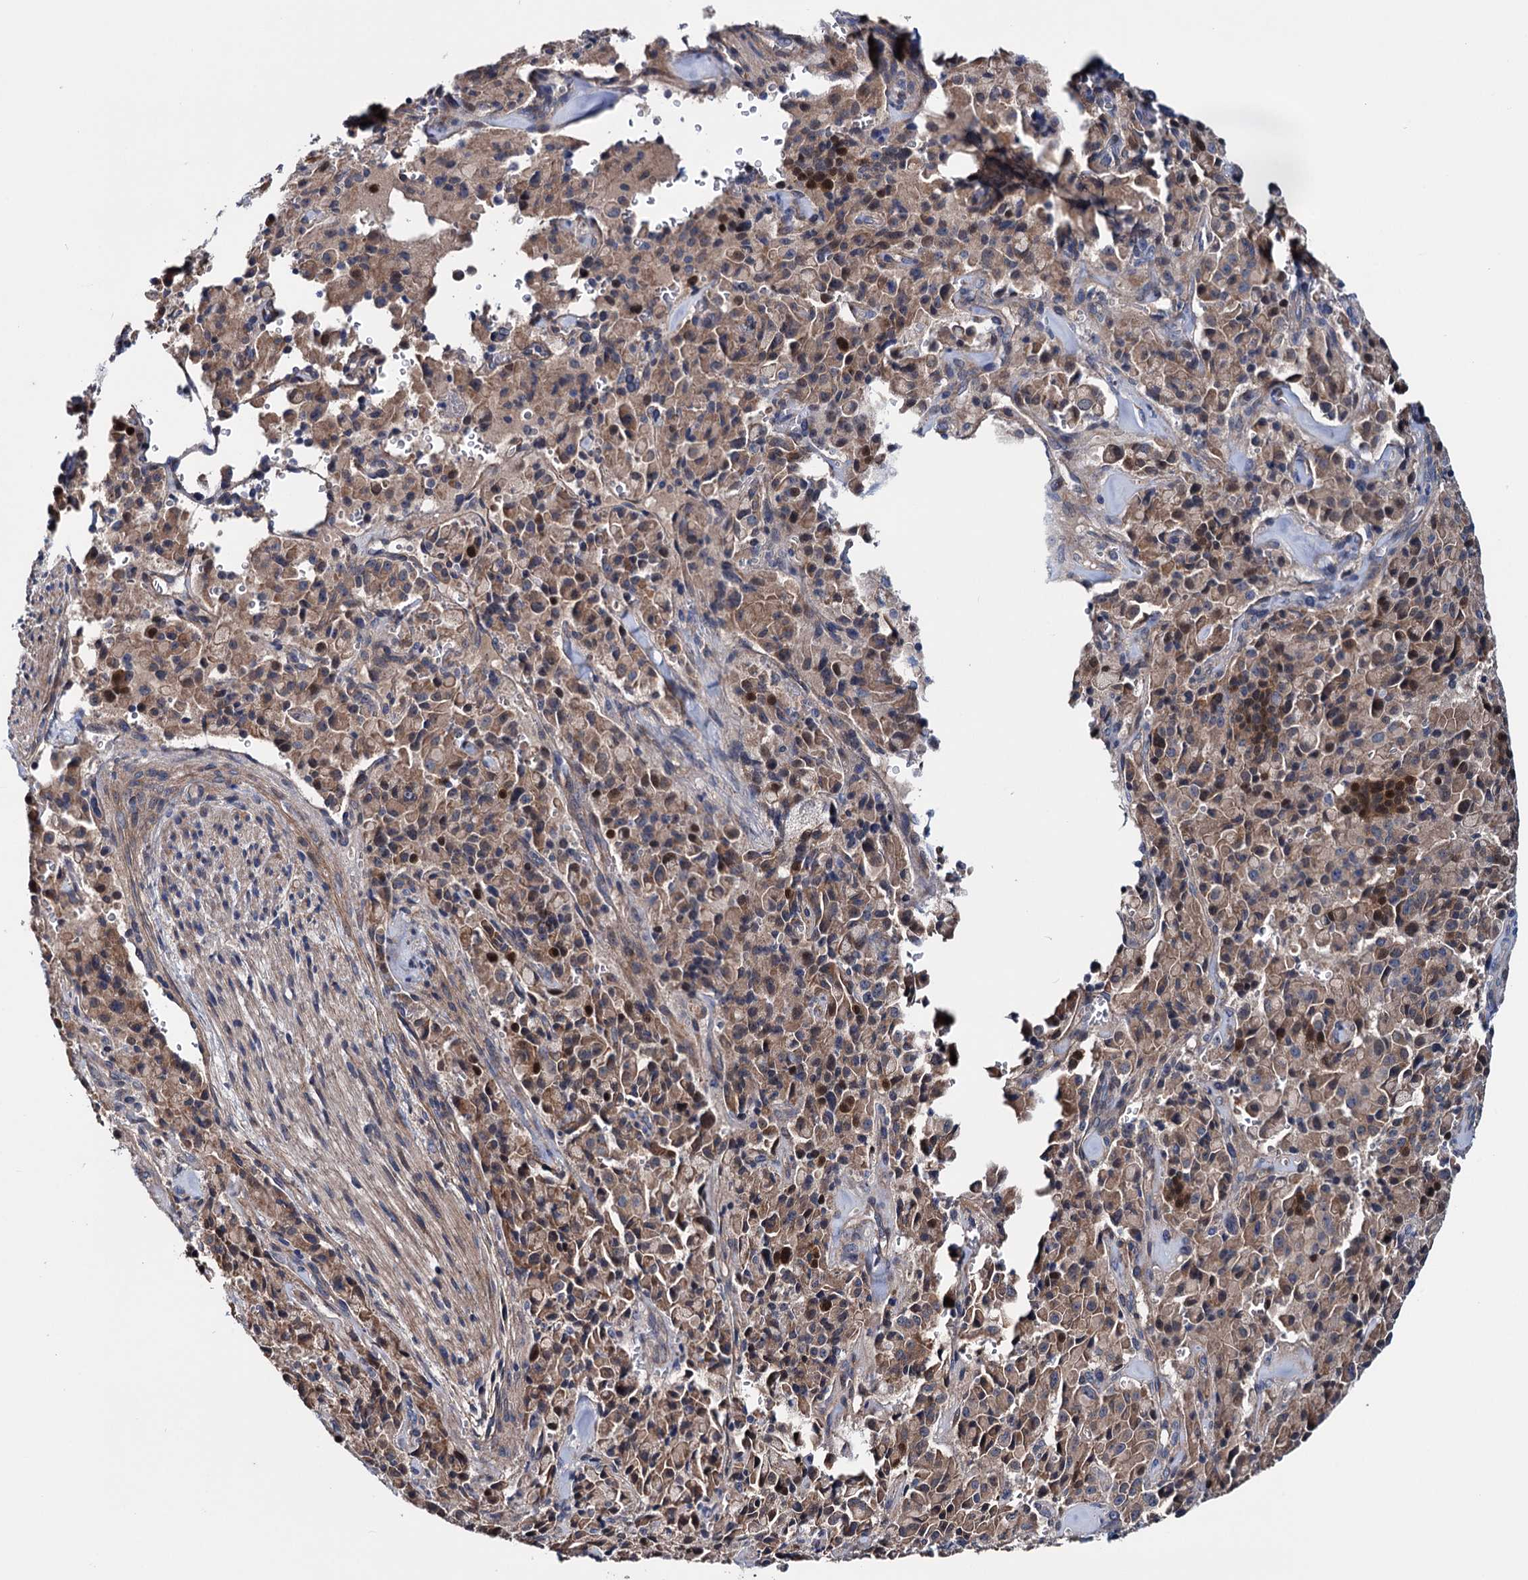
{"staining": {"intensity": "moderate", "quantity": ">75%", "location": "cytoplasmic/membranous,nuclear"}, "tissue": "pancreatic cancer", "cell_type": "Tumor cells", "image_type": "cancer", "snomed": [{"axis": "morphology", "description": "Adenocarcinoma, NOS"}, {"axis": "topography", "description": "Pancreas"}], "caption": "Immunohistochemical staining of human adenocarcinoma (pancreatic) reveals moderate cytoplasmic/membranous and nuclear protein positivity in approximately >75% of tumor cells. (DAB IHC, brown staining for protein, blue staining for nuclei).", "gene": "EYA4", "patient": {"sex": "male", "age": 65}}